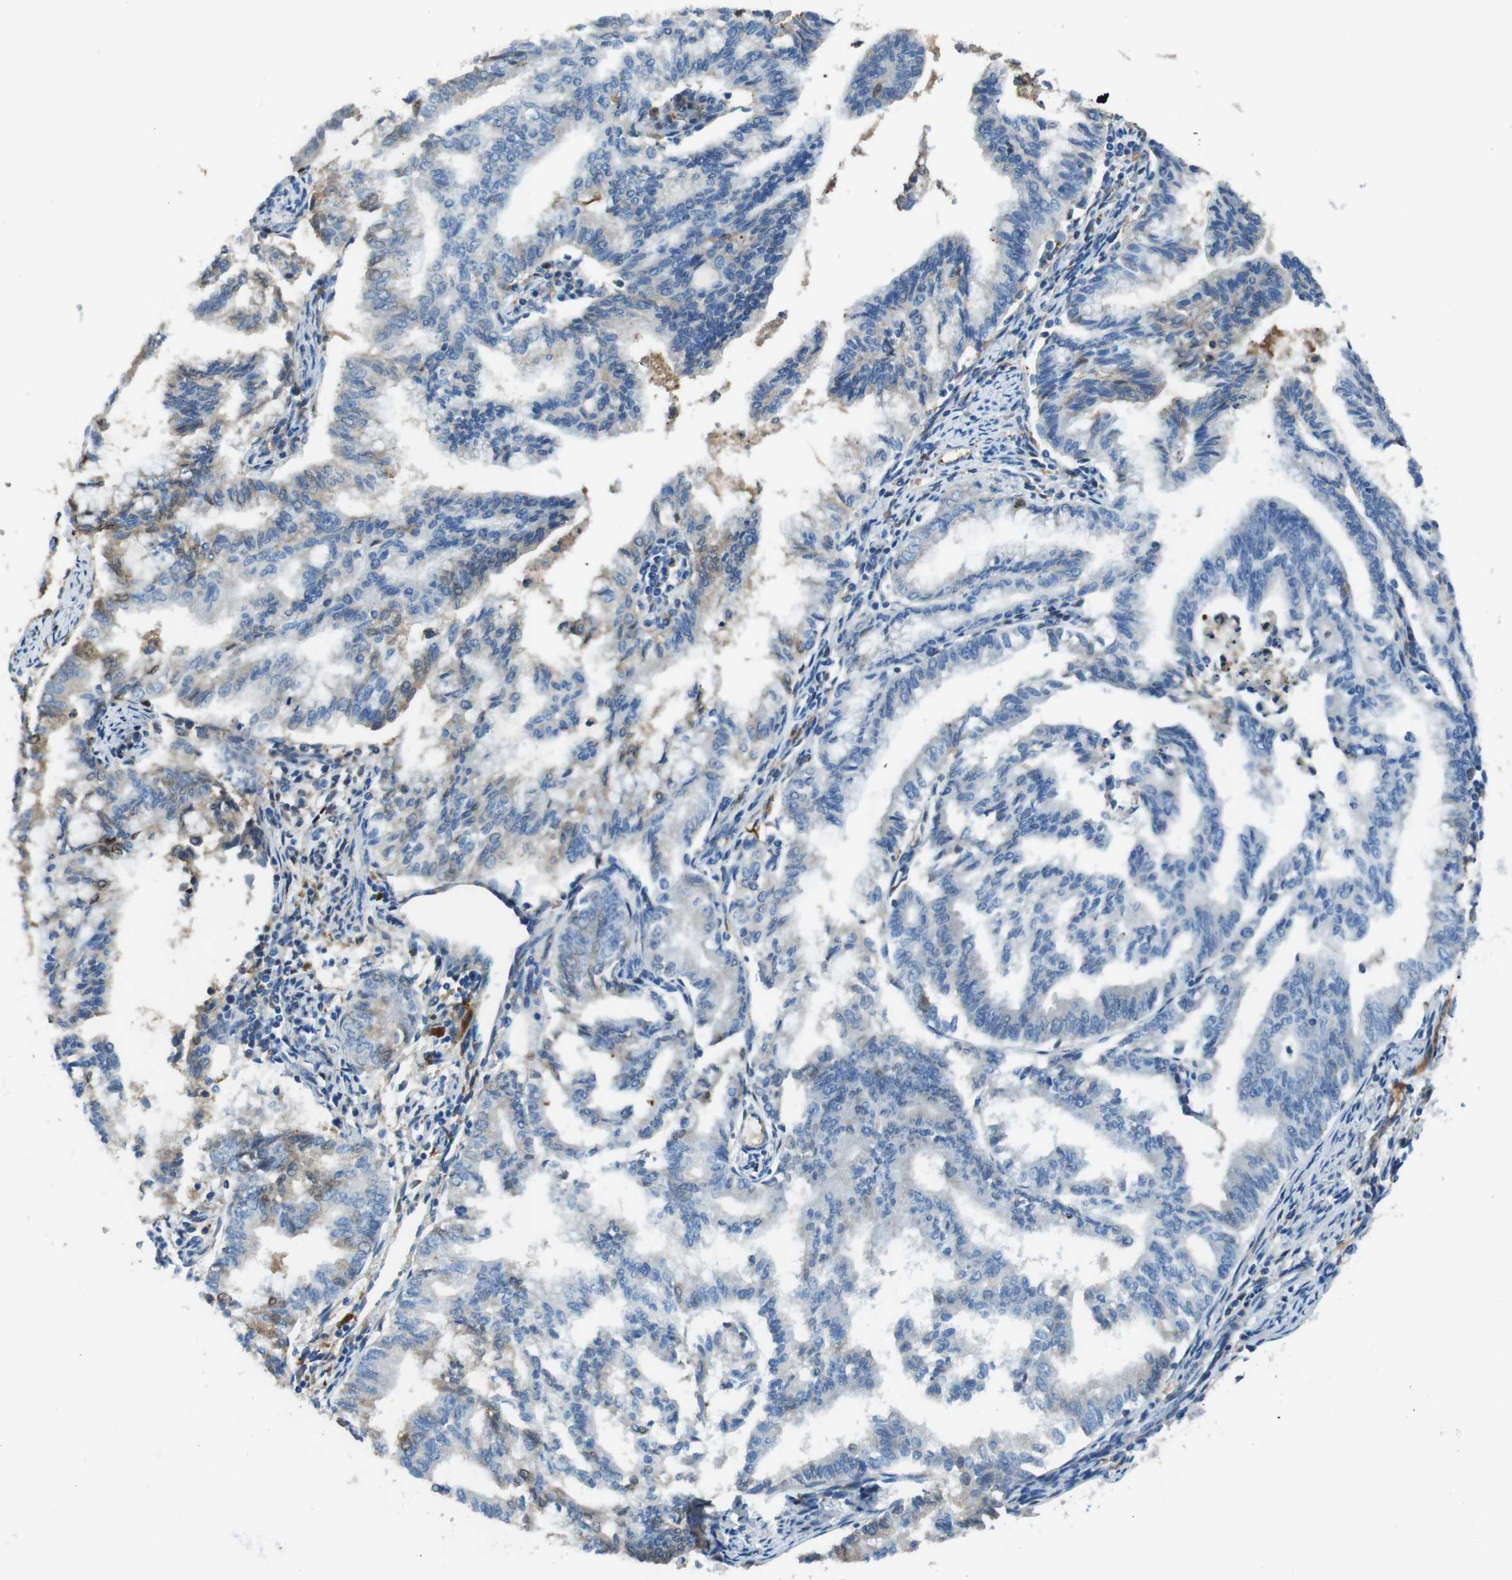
{"staining": {"intensity": "weak", "quantity": "<25%", "location": "nuclear"}, "tissue": "endometrial cancer", "cell_type": "Tumor cells", "image_type": "cancer", "snomed": [{"axis": "morphology", "description": "Adenocarcinoma, NOS"}, {"axis": "topography", "description": "Endometrium"}], "caption": "A high-resolution photomicrograph shows immunohistochemistry (IHC) staining of endometrial cancer (adenocarcinoma), which displays no significant expression in tumor cells. (Brightfield microscopy of DAB IHC at high magnification).", "gene": "TMPRSS15", "patient": {"sex": "female", "age": 79}}